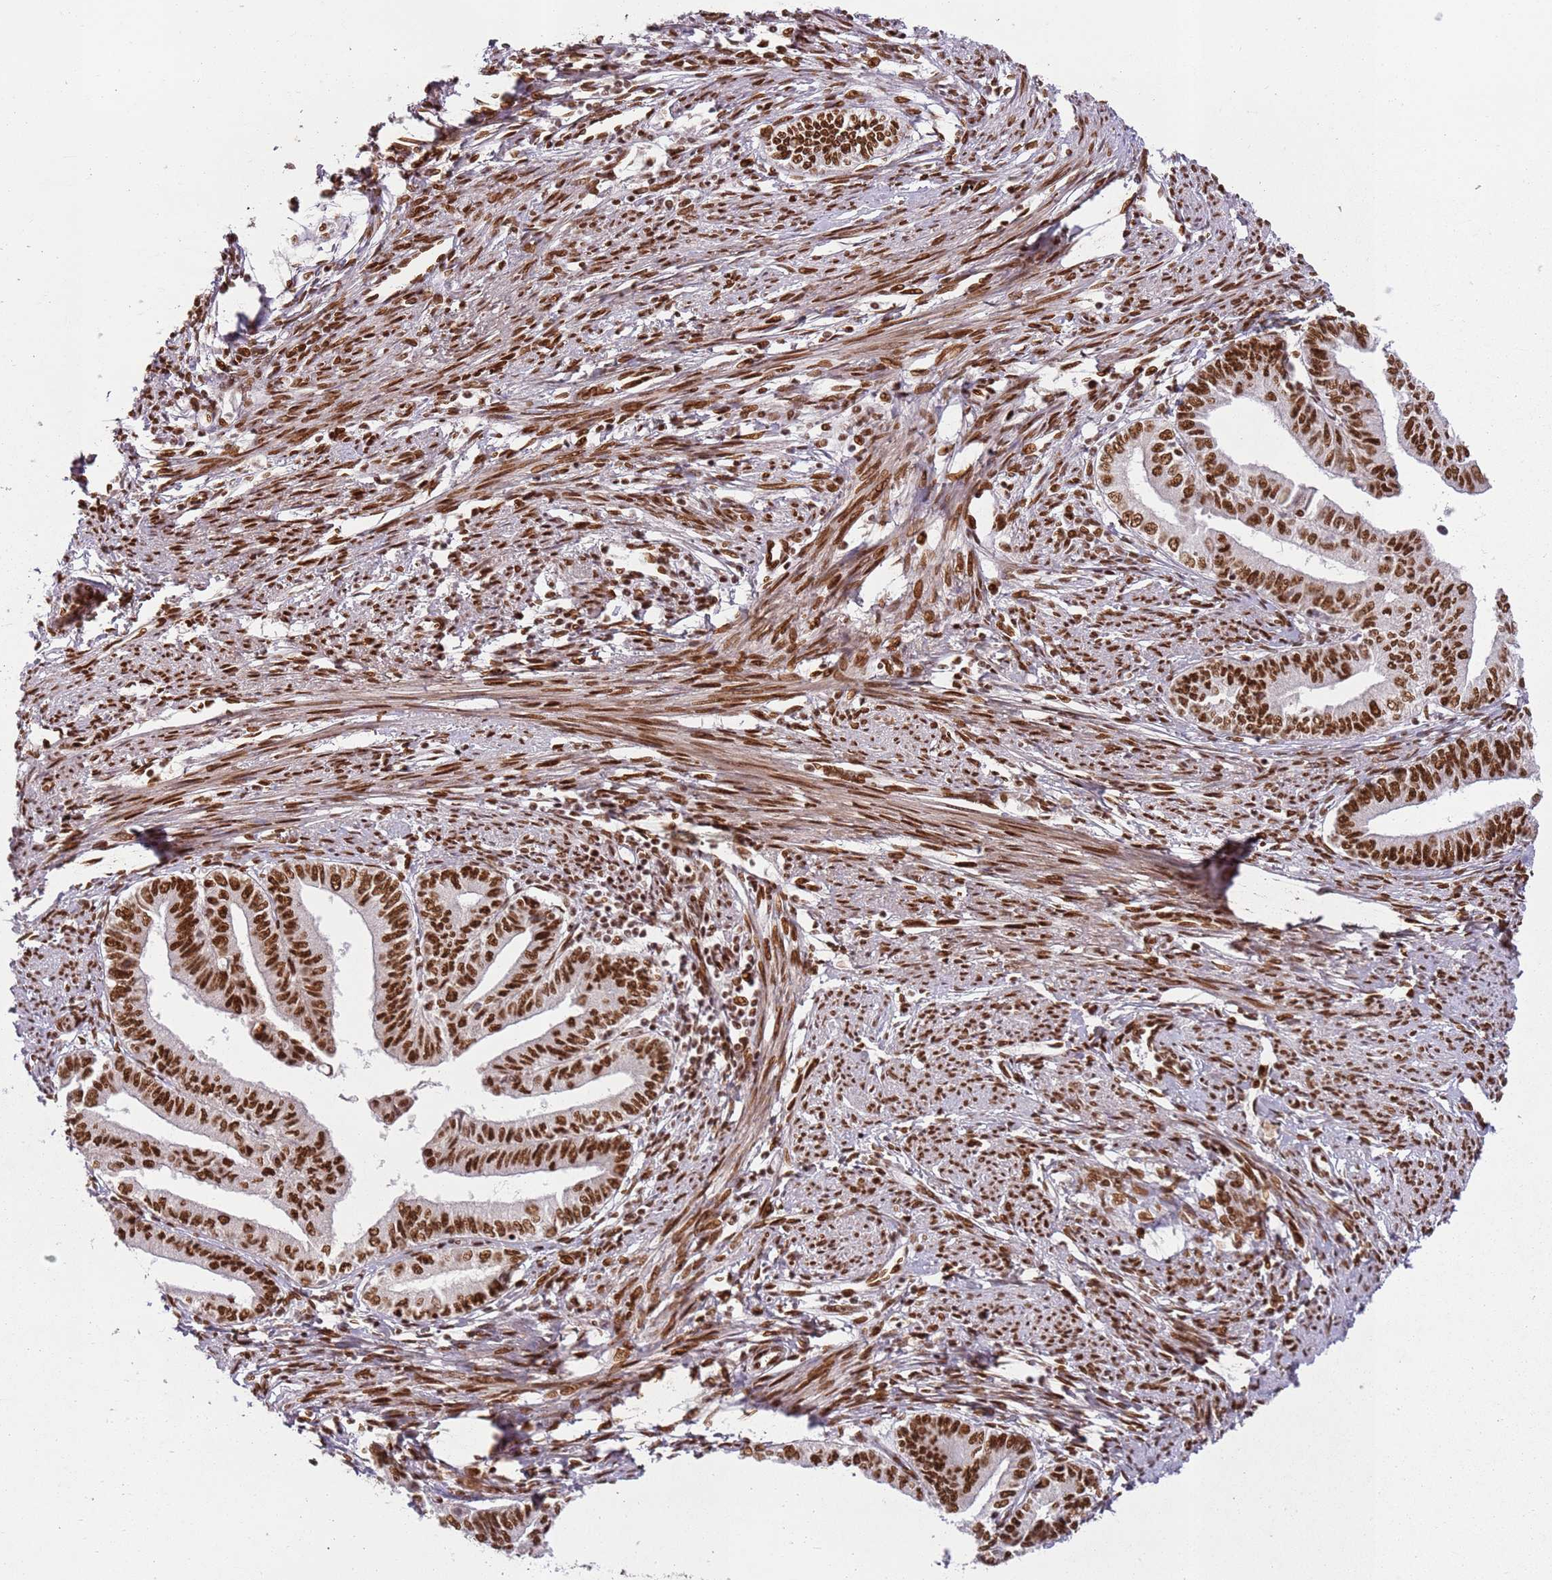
{"staining": {"intensity": "strong", "quantity": ">75%", "location": "nuclear"}, "tissue": "endometrial cancer", "cell_type": "Tumor cells", "image_type": "cancer", "snomed": [{"axis": "morphology", "description": "Adenocarcinoma, NOS"}, {"axis": "topography", "description": "Endometrium"}], "caption": "Protein expression by IHC exhibits strong nuclear expression in about >75% of tumor cells in endometrial adenocarcinoma.", "gene": "TENT4A", "patient": {"sex": "female", "age": 66}}